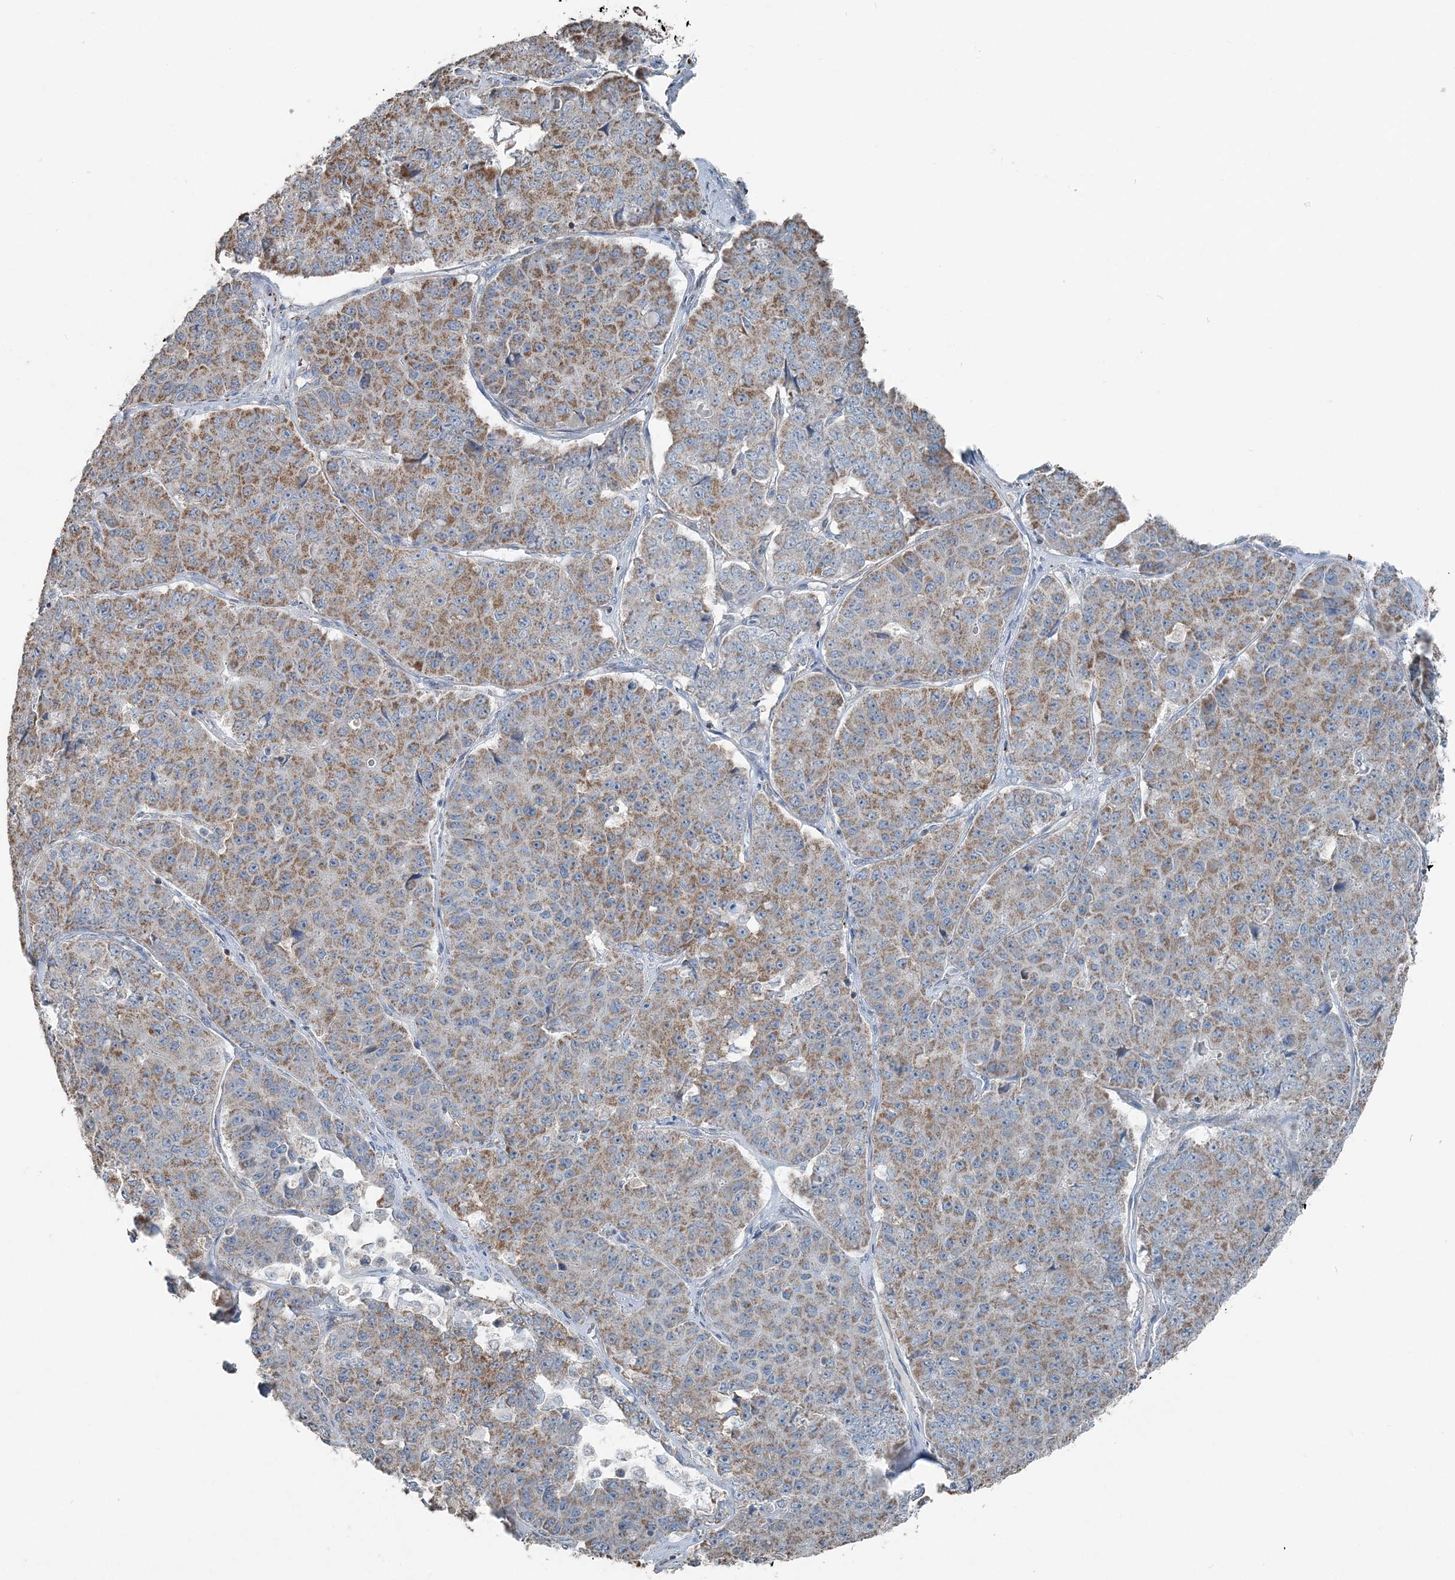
{"staining": {"intensity": "moderate", "quantity": "25%-75%", "location": "cytoplasmic/membranous"}, "tissue": "pancreatic cancer", "cell_type": "Tumor cells", "image_type": "cancer", "snomed": [{"axis": "morphology", "description": "Adenocarcinoma, NOS"}, {"axis": "topography", "description": "Pancreas"}], "caption": "A medium amount of moderate cytoplasmic/membranous positivity is seen in approximately 25%-75% of tumor cells in pancreatic adenocarcinoma tissue.", "gene": "SUCLG1", "patient": {"sex": "male", "age": 50}}